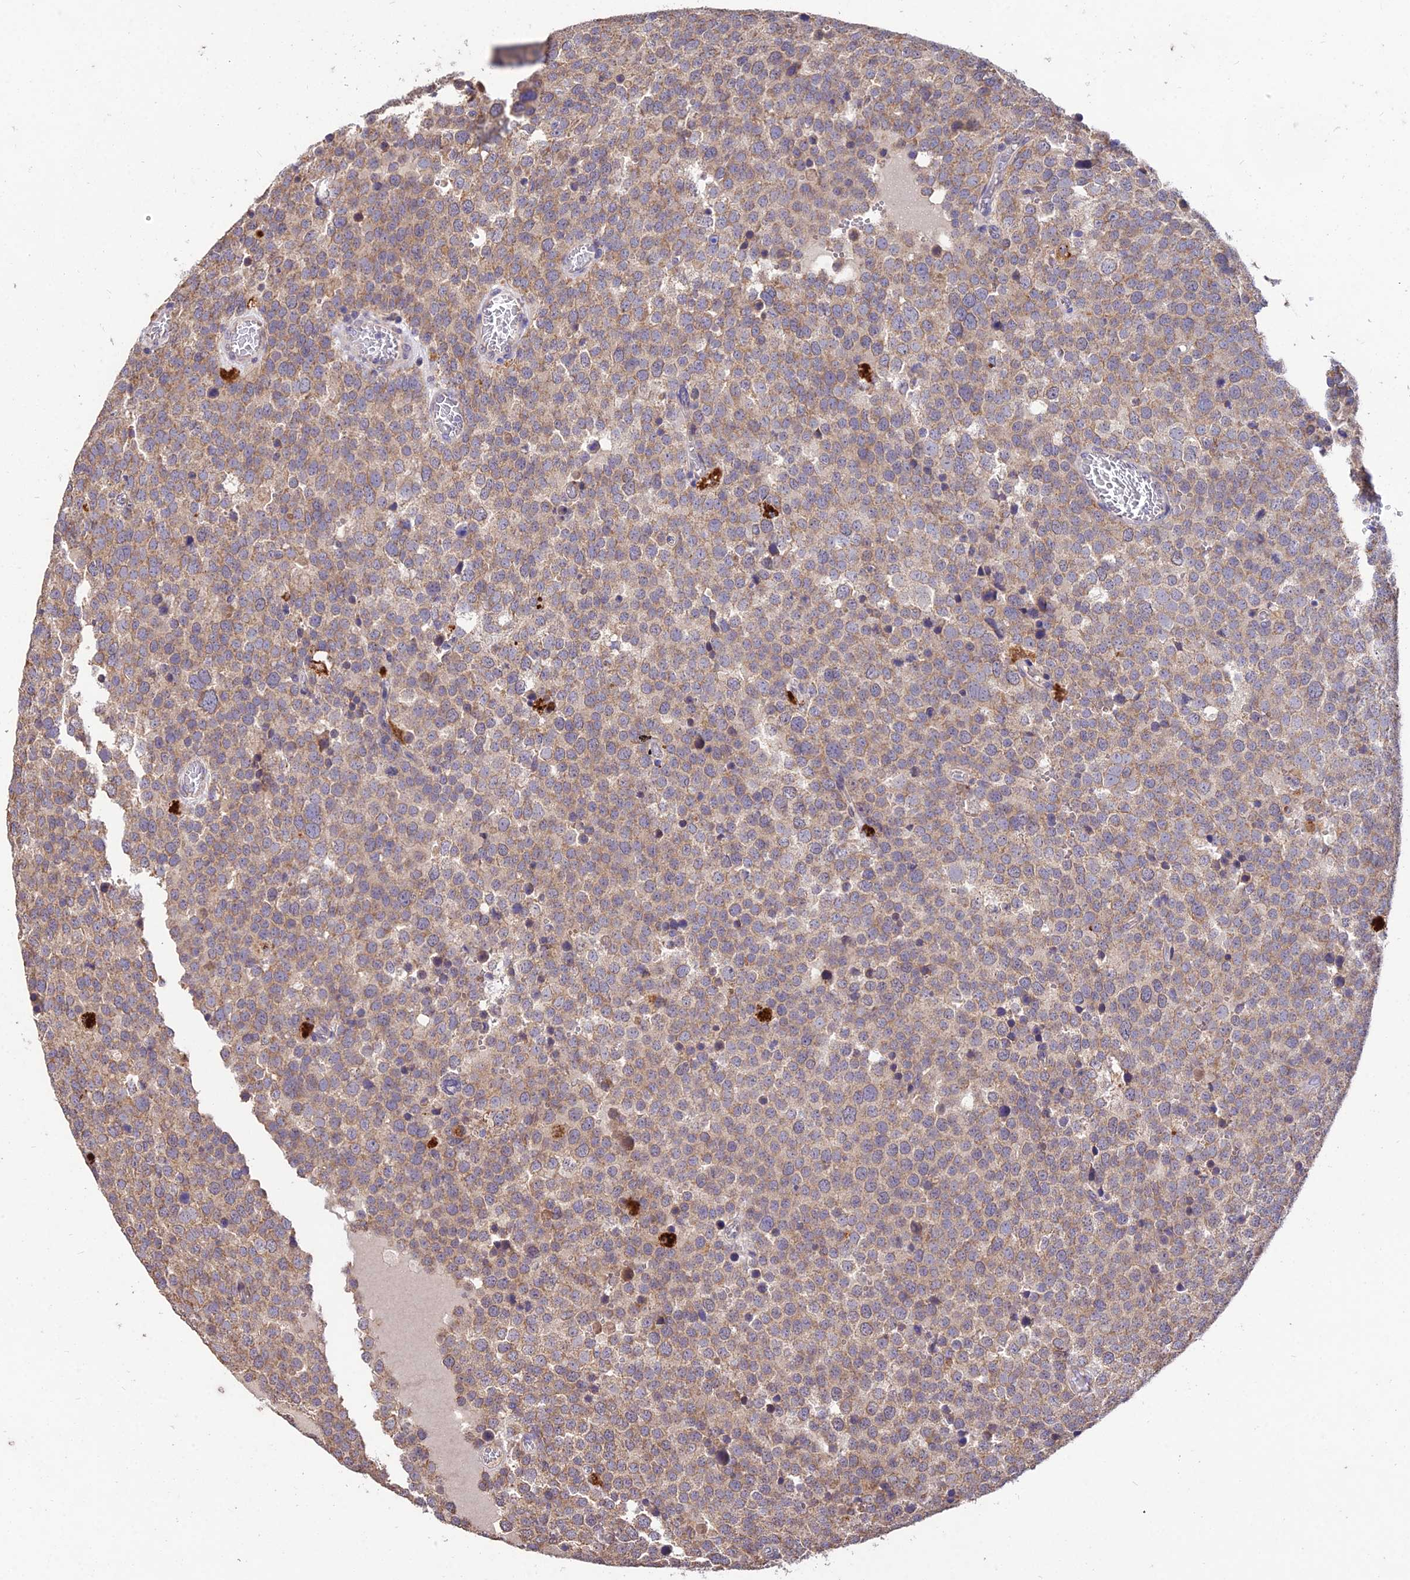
{"staining": {"intensity": "weak", "quantity": ">75%", "location": "cytoplasmic/membranous"}, "tissue": "testis cancer", "cell_type": "Tumor cells", "image_type": "cancer", "snomed": [{"axis": "morphology", "description": "Normal tissue, NOS"}, {"axis": "morphology", "description": "Seminoma, NOS"}, {"axis": "topography", "description": "Testis"}], "caption": "There is low levels of weak cytoplasmic/membranous positivity in tumor cells of testis cancer, as demonstrated by immunohistochemical staining (brown color).", "gene": "SDHD", "patient": {"sex": "male", "age": 71}}